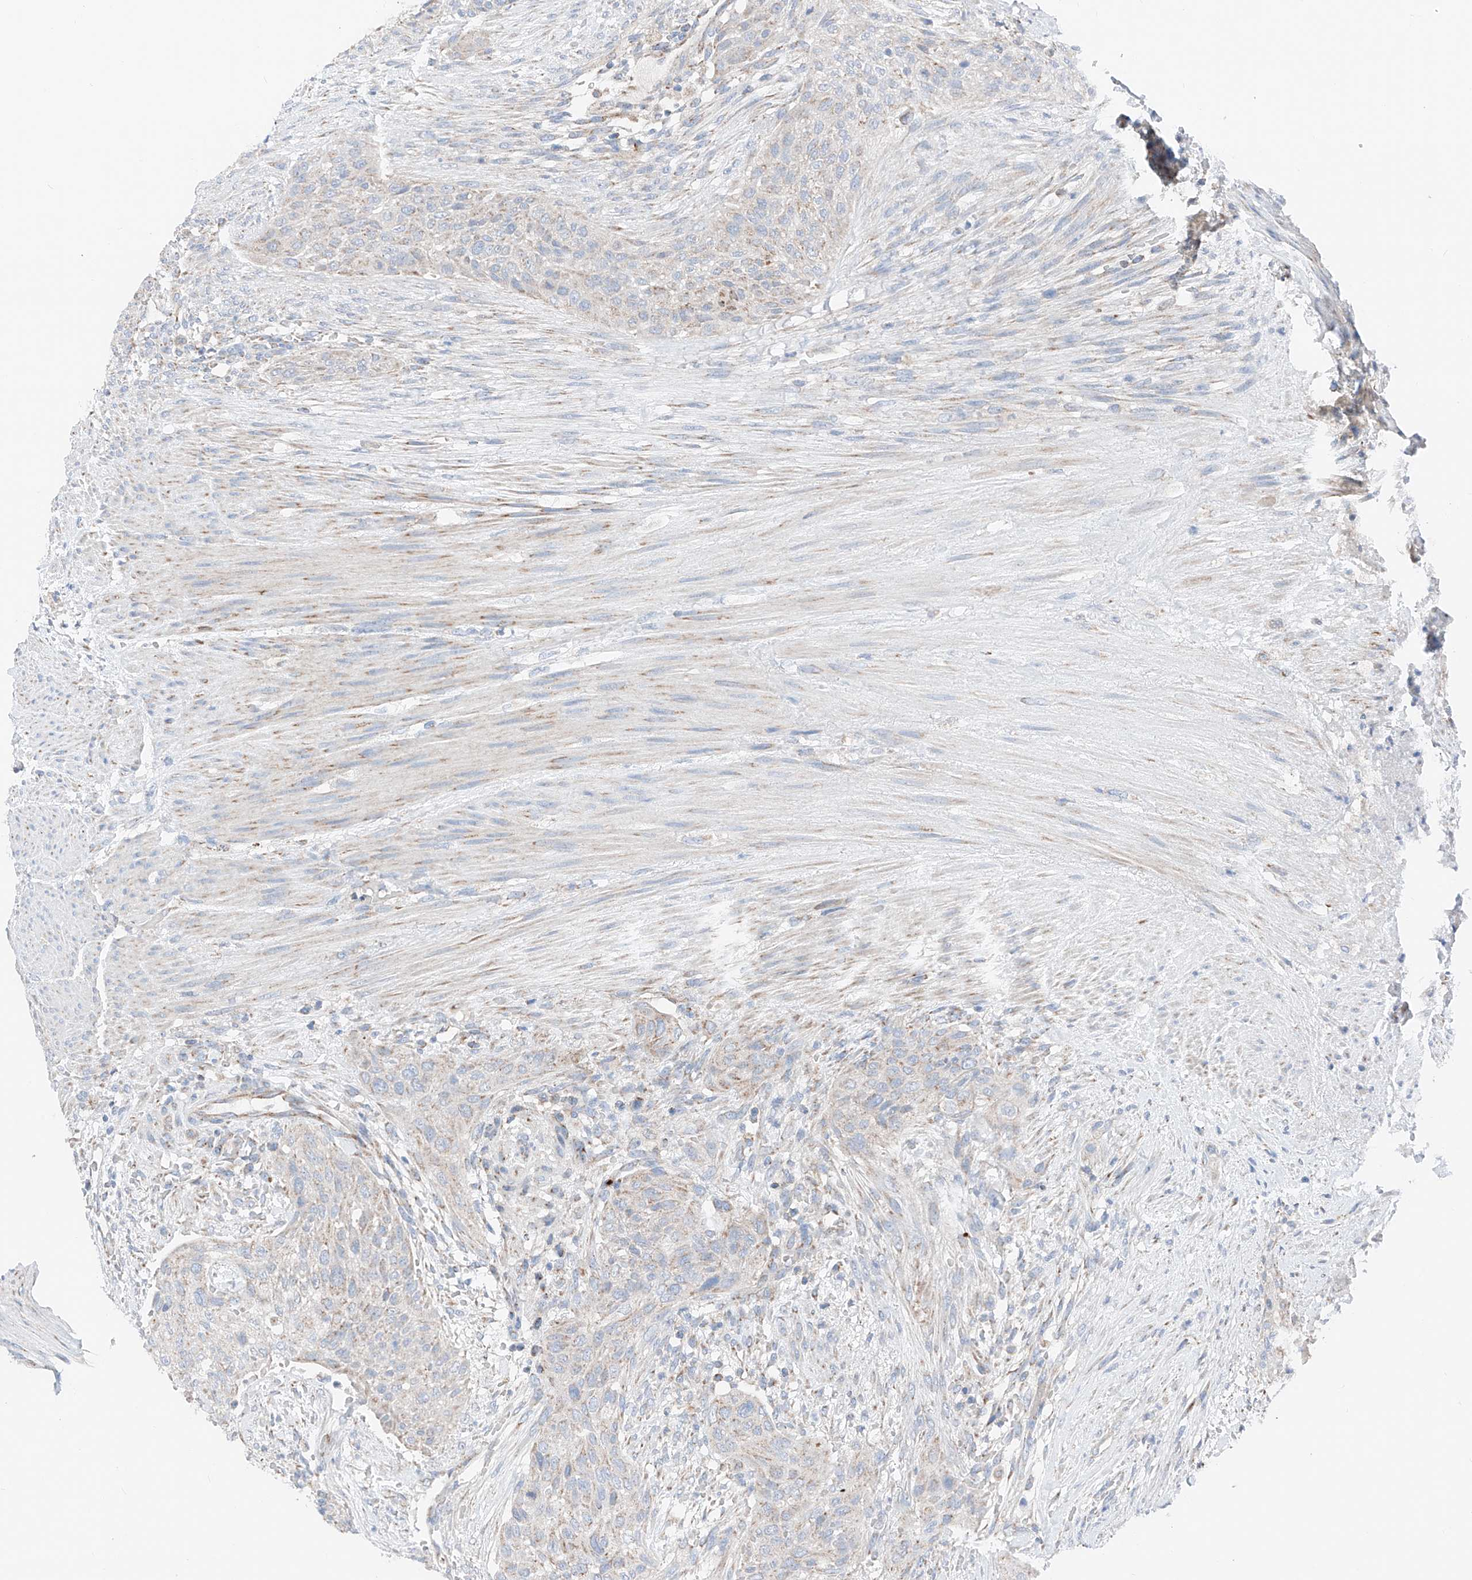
{"staining": {"intensity": "negative", "quantity": "none", "location": "none"}, "tissue": "urothelial cancer", "cell_type": "Tumor cells", "image_type": "cancer", "snomed": [{"axis": "morphology", "description": "Urothelial carcinoma, High grade"}, {"axis": "topography", "description": "Urinary bladder"}], "caption": "Immunohistochemistry (IHC) micrograph of neoplastic tissue: high-grade urothelial carcinoma stained with DAB (3,3'-diaminobenzidine) displays no significant protein staining in tumor cells.", "gene": "MRAP", "patient": {"sex": "male", "age": 35}}